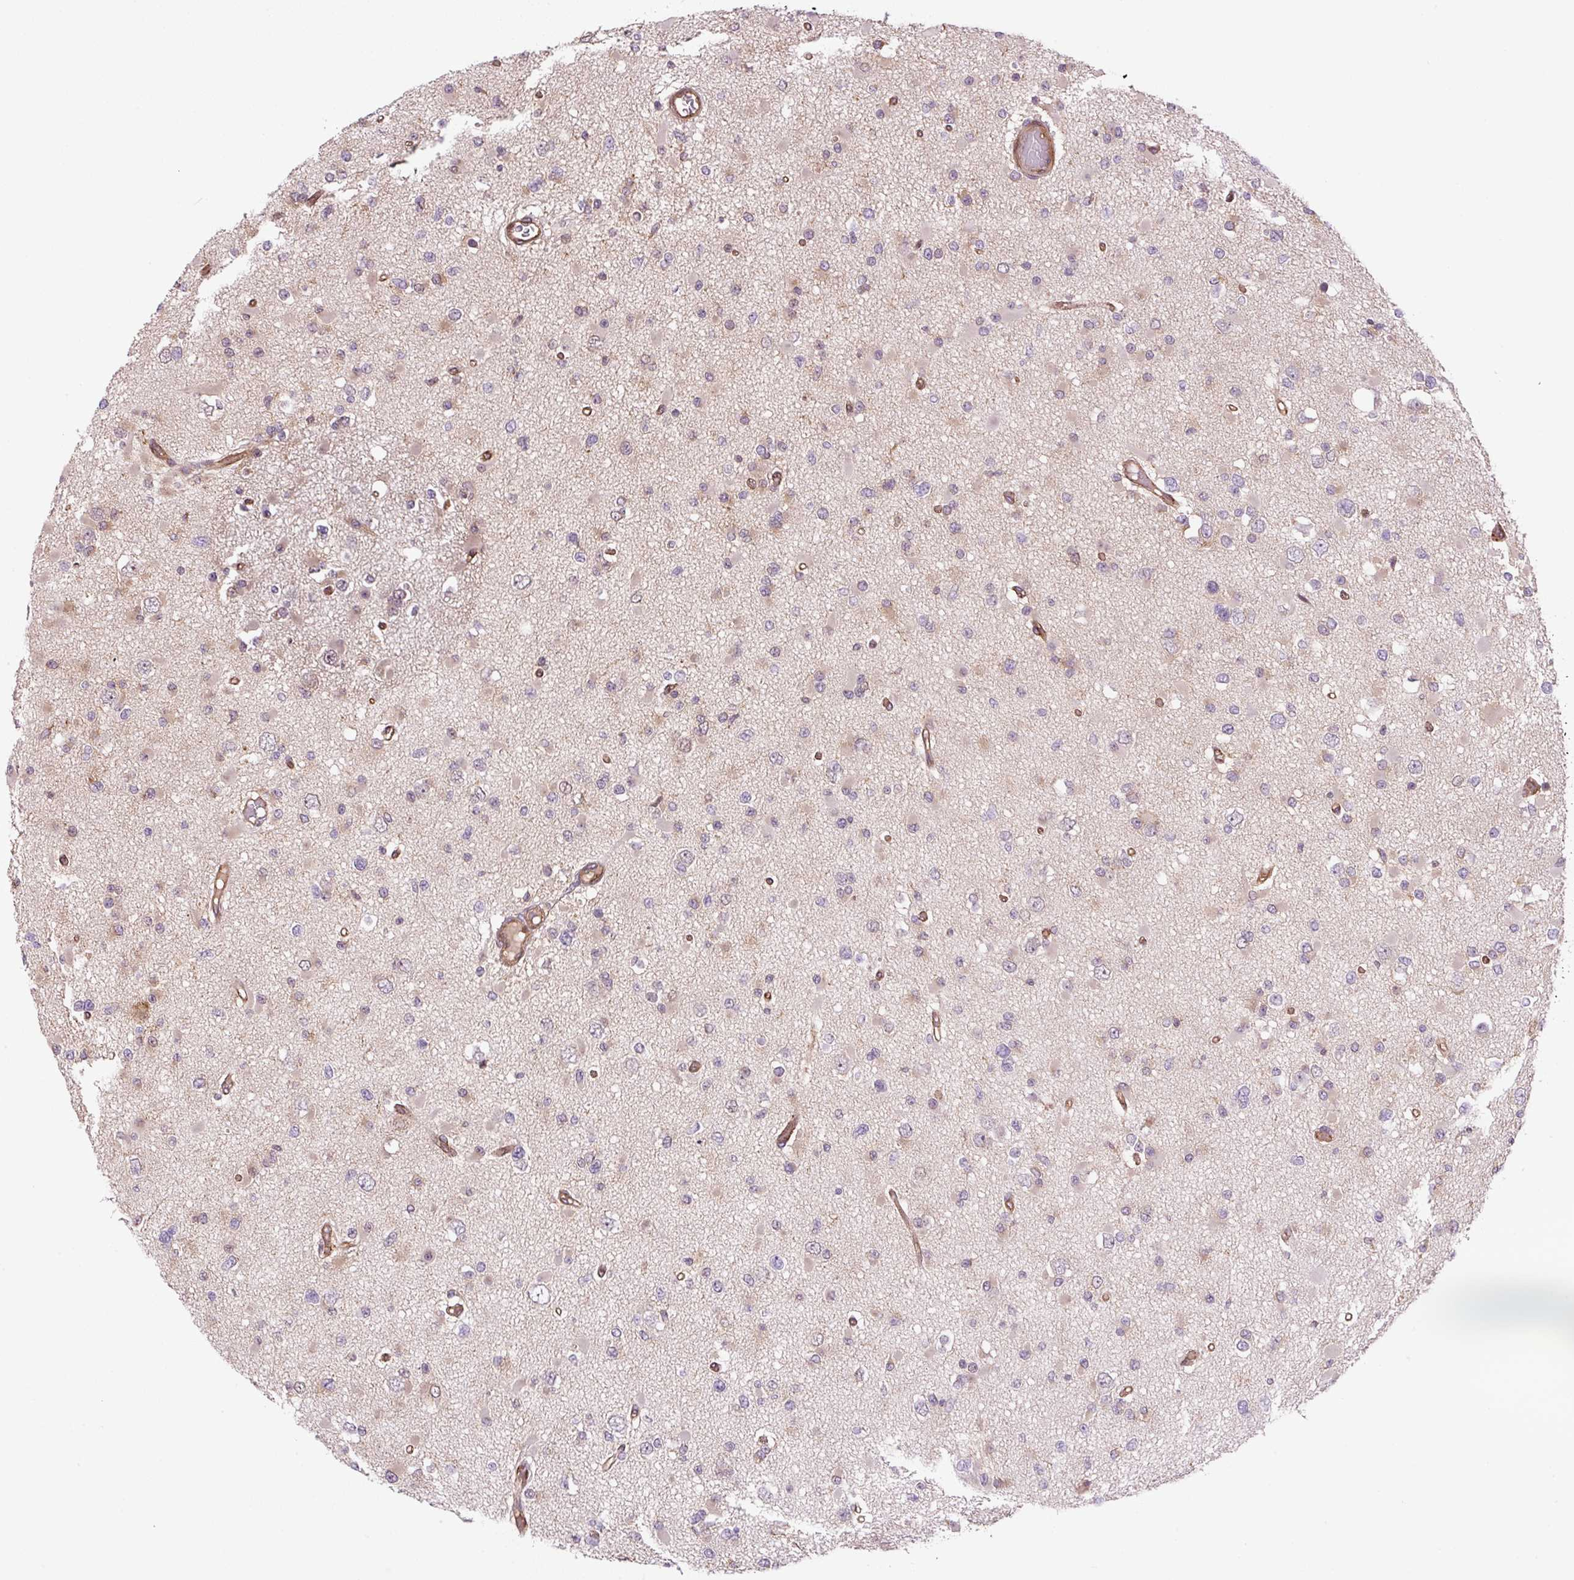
{"staining": {"intensity": "negative", "quantity": "none", "location": "none"}, "tissue": "glioma", "cell_type": "Tumor cells", "image_type": "cancer", "snomed": [{"axis": "morphology", "description": "Glioma, malignant, Low grade"}, {"axis": "topography", "description": "Brain"}], "caption": "Tumor cells show no significant protein positivity in glioma.", "gene": "SEPTIN10", "patient": {"sex": "female", "age": 22}}